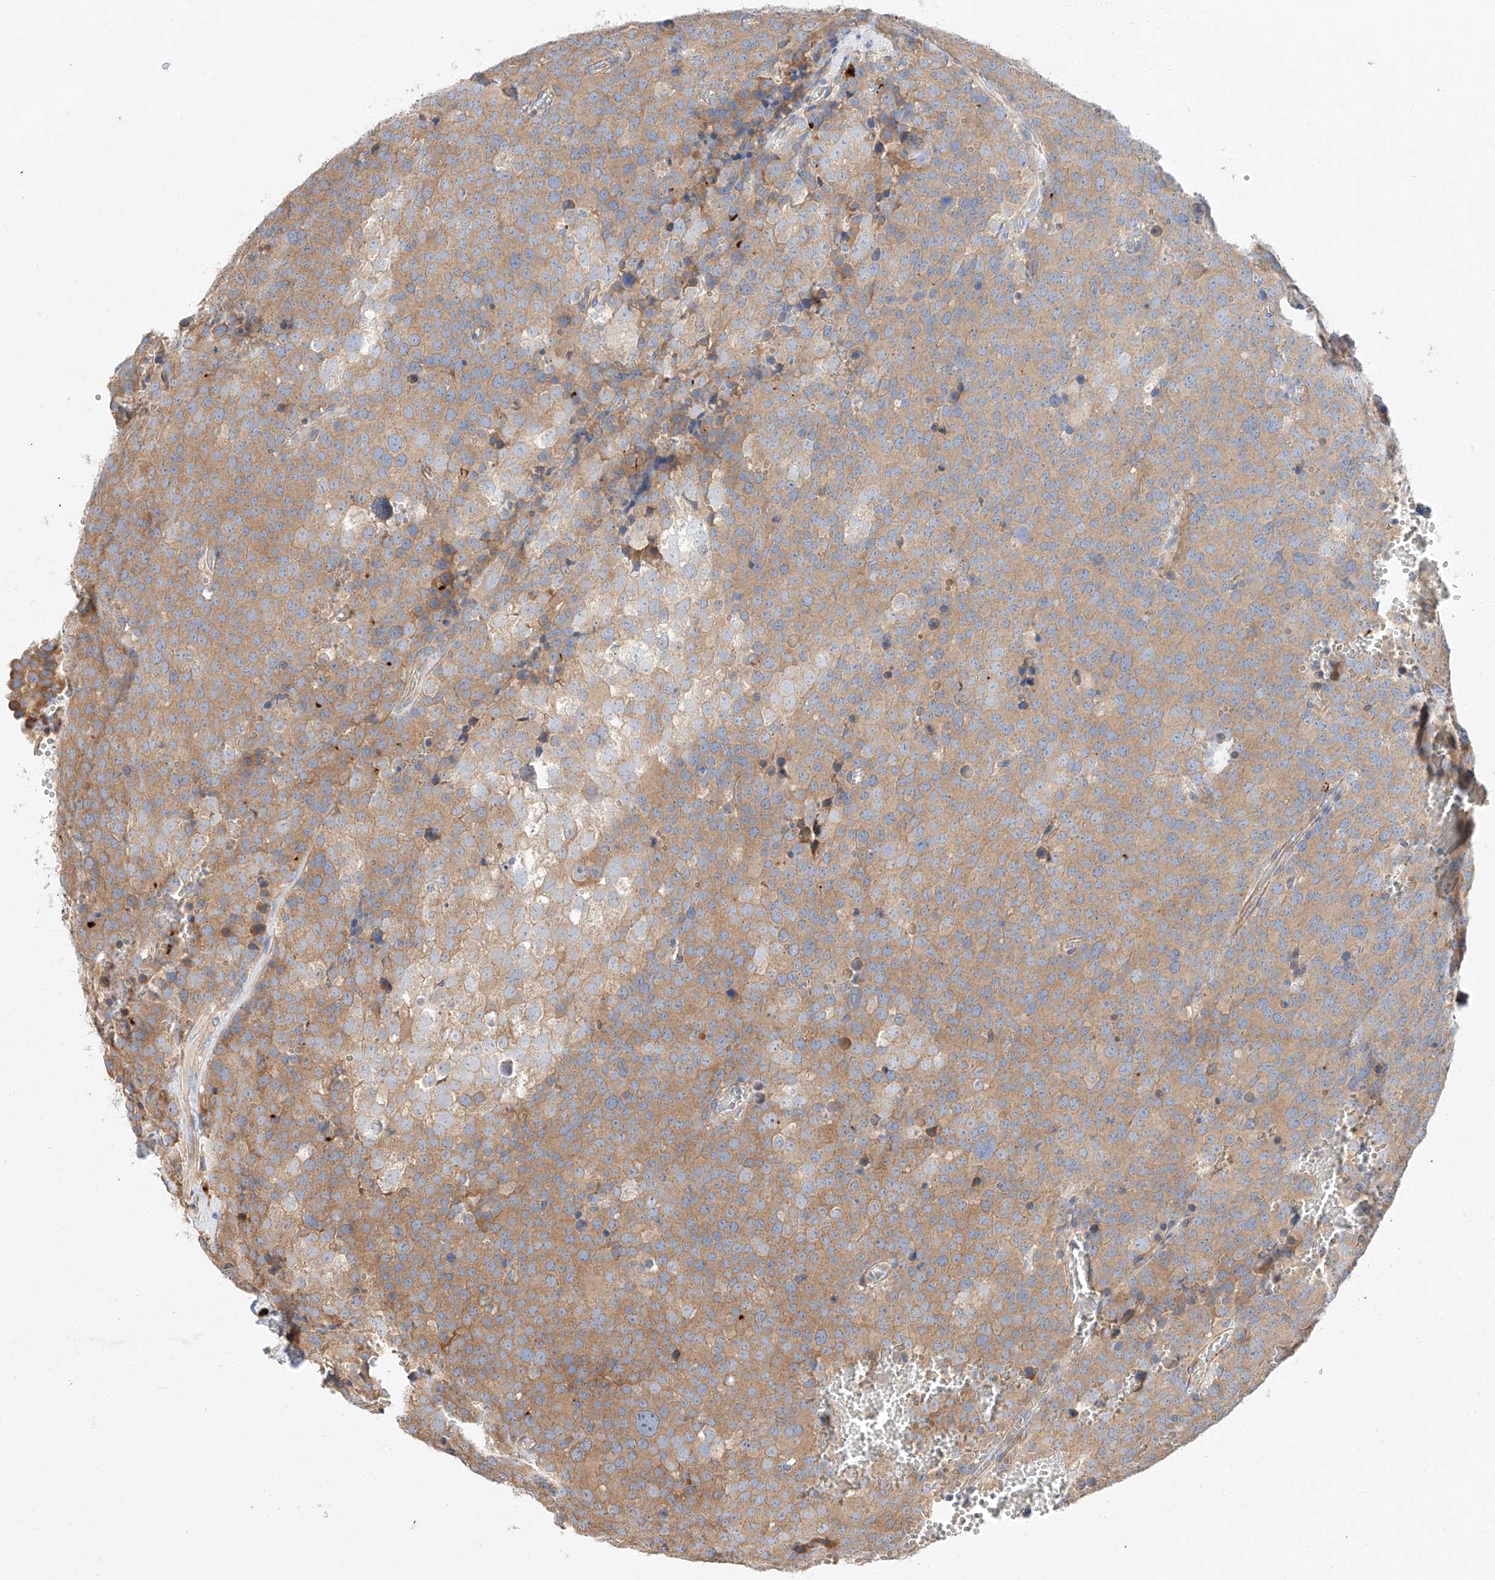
{"staining": {"intensity": "moderate", "quantity": ">75%", "location": "cytoplasmic/membranous"}, "tissue": "testis cancer", "cell_type": "Tumor cells", "image_type": "cancer", "snomed": [{"axis": "morphology", "description": "Seminoma, NOS"}, {"axis": "topography", "description": "Testis"}], "caption": "Protein expression analysis of testis cancer shows moderate cytoplasmic/membranous expression in about >75% of tumor cells.", "gene": "GLMN", "patient": {"sex": "male", "age": 71}}